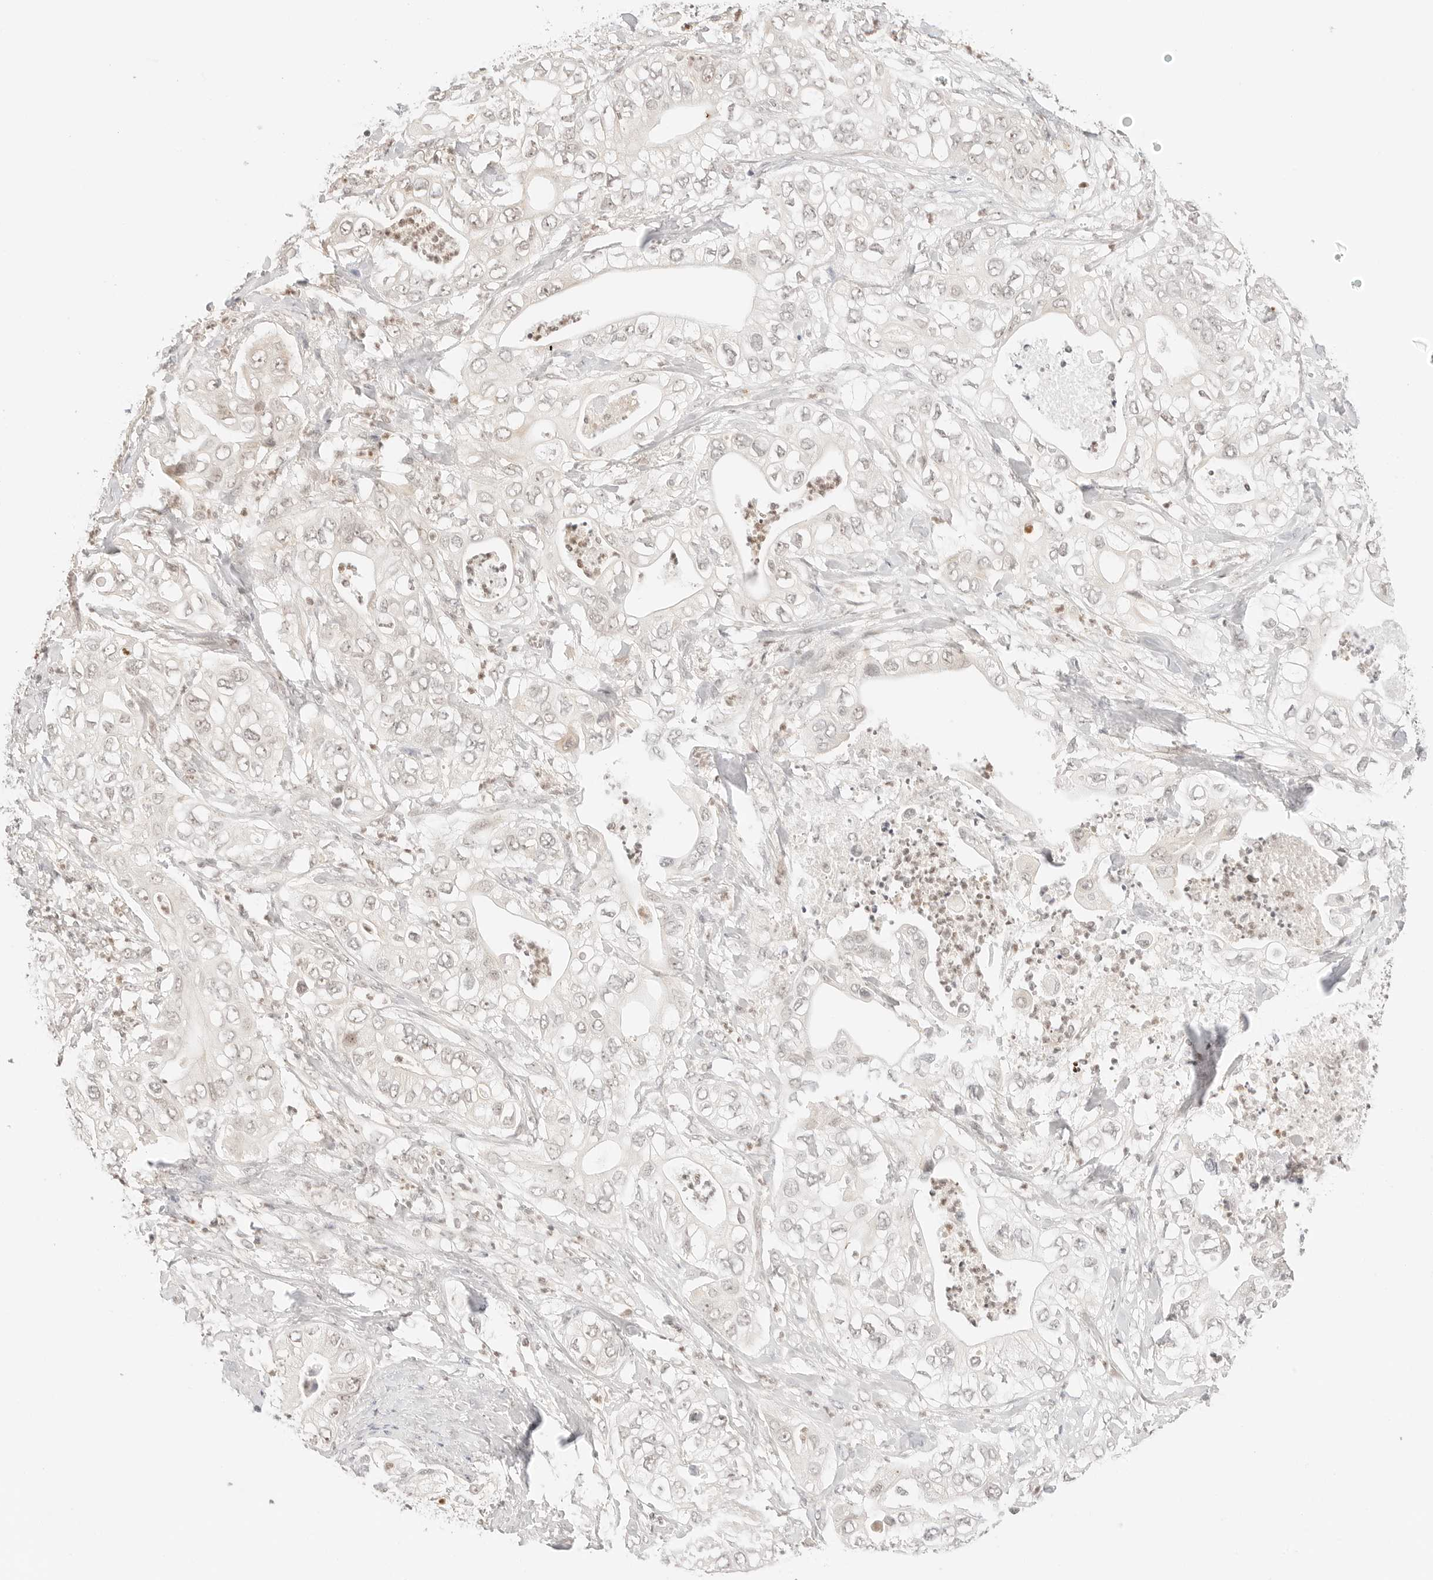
{"staining": {"intensity": "weak", "quantity": "25%-75%", "location": "nuclear"}, "tissue": "pancreatic cancer", "cell_type": "Tumor cells", "image_type": "cancer", "snomed": [{"axis": "morphology", "description": "Adenocarcinoma, NOS"}, {"axis": "topography", "description": "Pancreas"}], "caption": "Human pancreatic adenocarcinoma stained for a protein (brown) reveals weak nuclear positive positivity in about 25%-75% of tumor cells.", "gene": "RPS6KL1", "patient": {"sex": "female", "age": 78}}